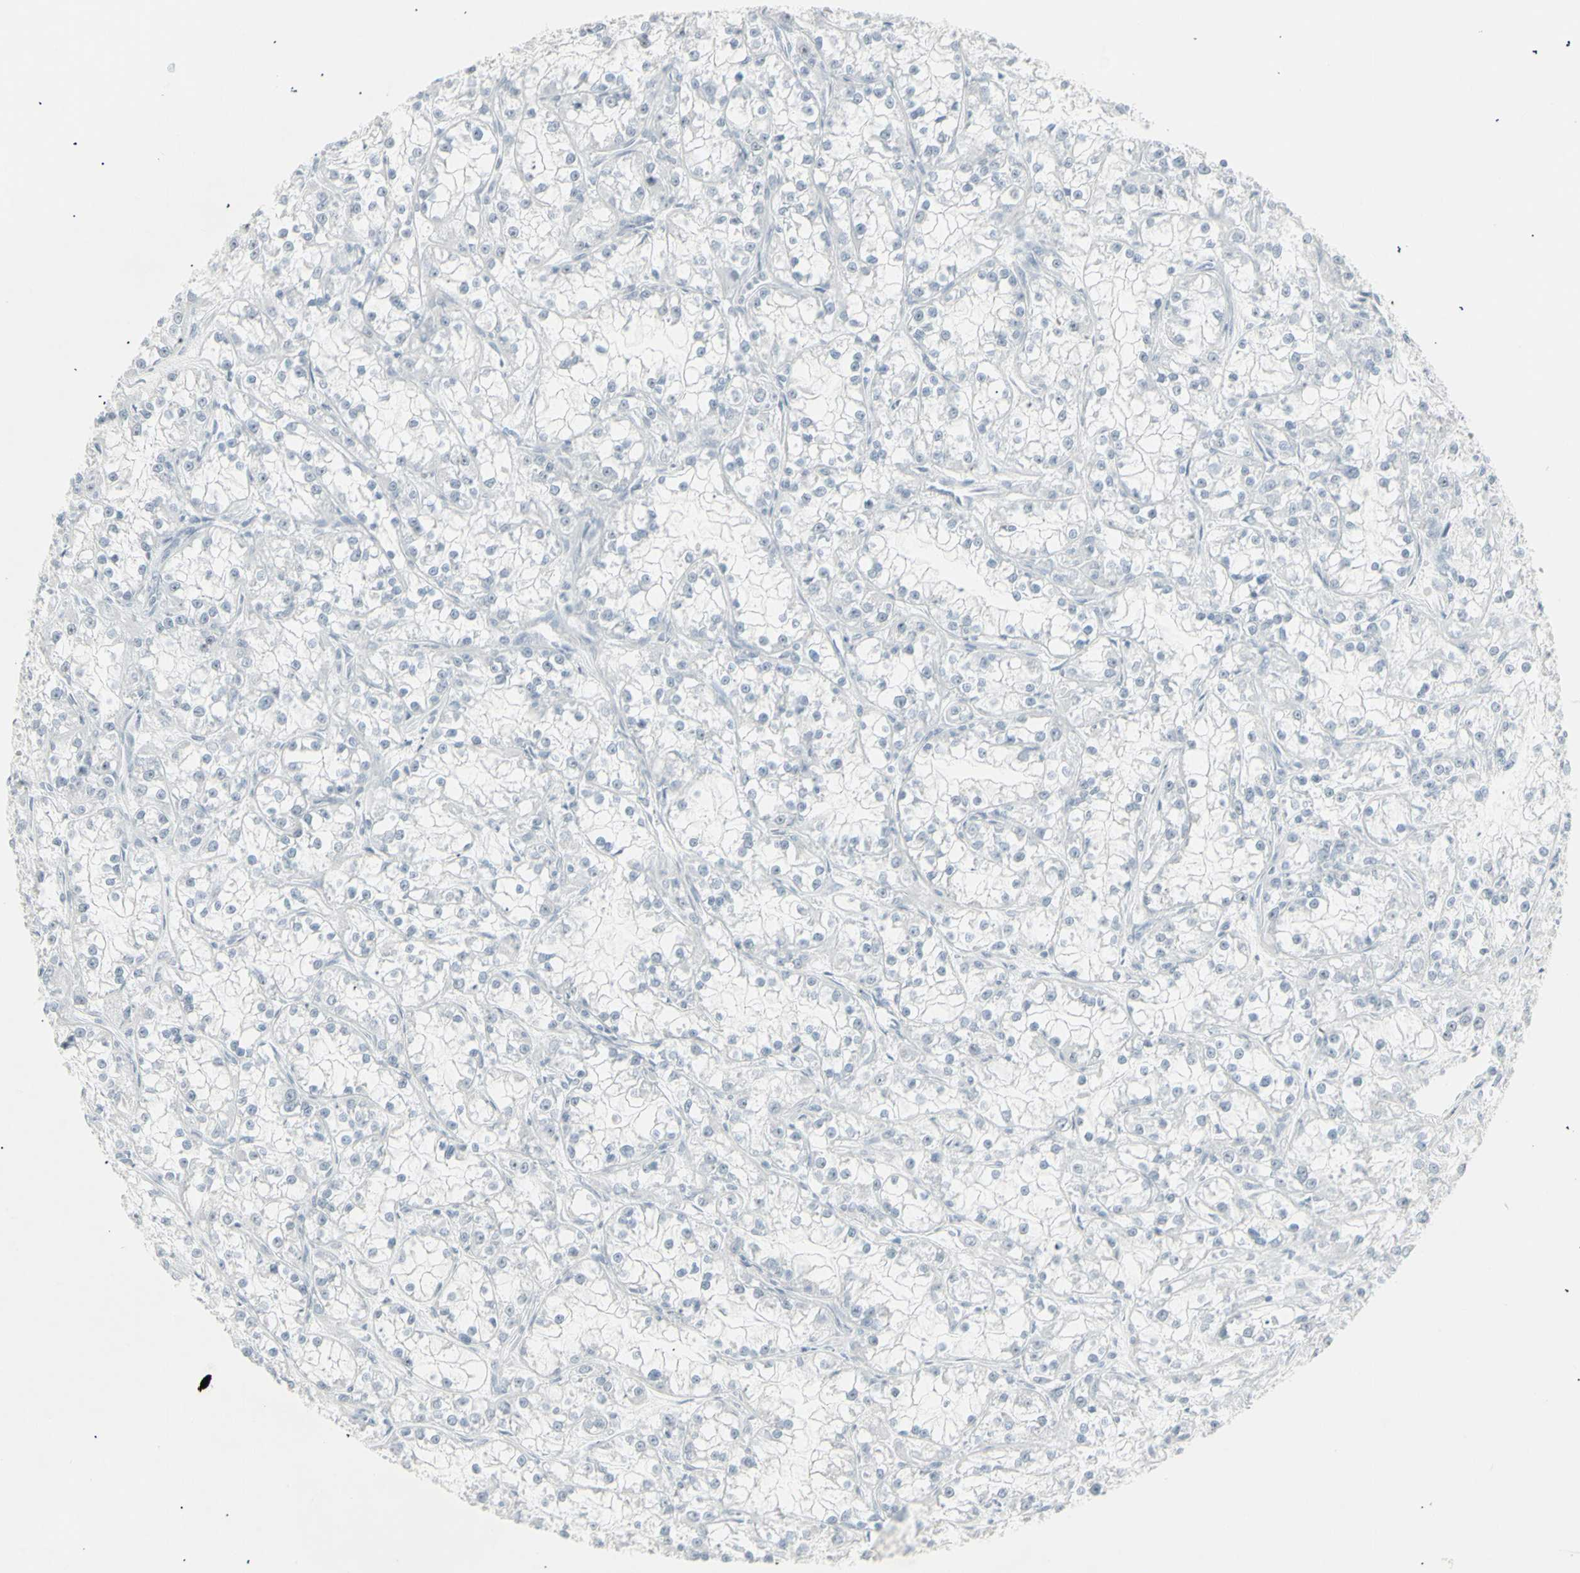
{"staining": {"intensity": "negative", "quantity": "none", "location": "none"}, "tissue": "renal cancer", "cell_type": "Tumor cells", "image_type": "cancer", "snomed": [{"axis": "morphology", "description": "Adenocarcinoma, NOS"}, {"axis": "topography", "description": "Kidney"}], "caption": "This histopathology image is of renal adenocarcinoma stained with immunohistochemistry (IHC) to label a protein in brown with the nuclei are counter-stained blue. There is no expression in tumor cells.", "gene": "YBX2", "patient": {"sex": "female", "age": 52}}